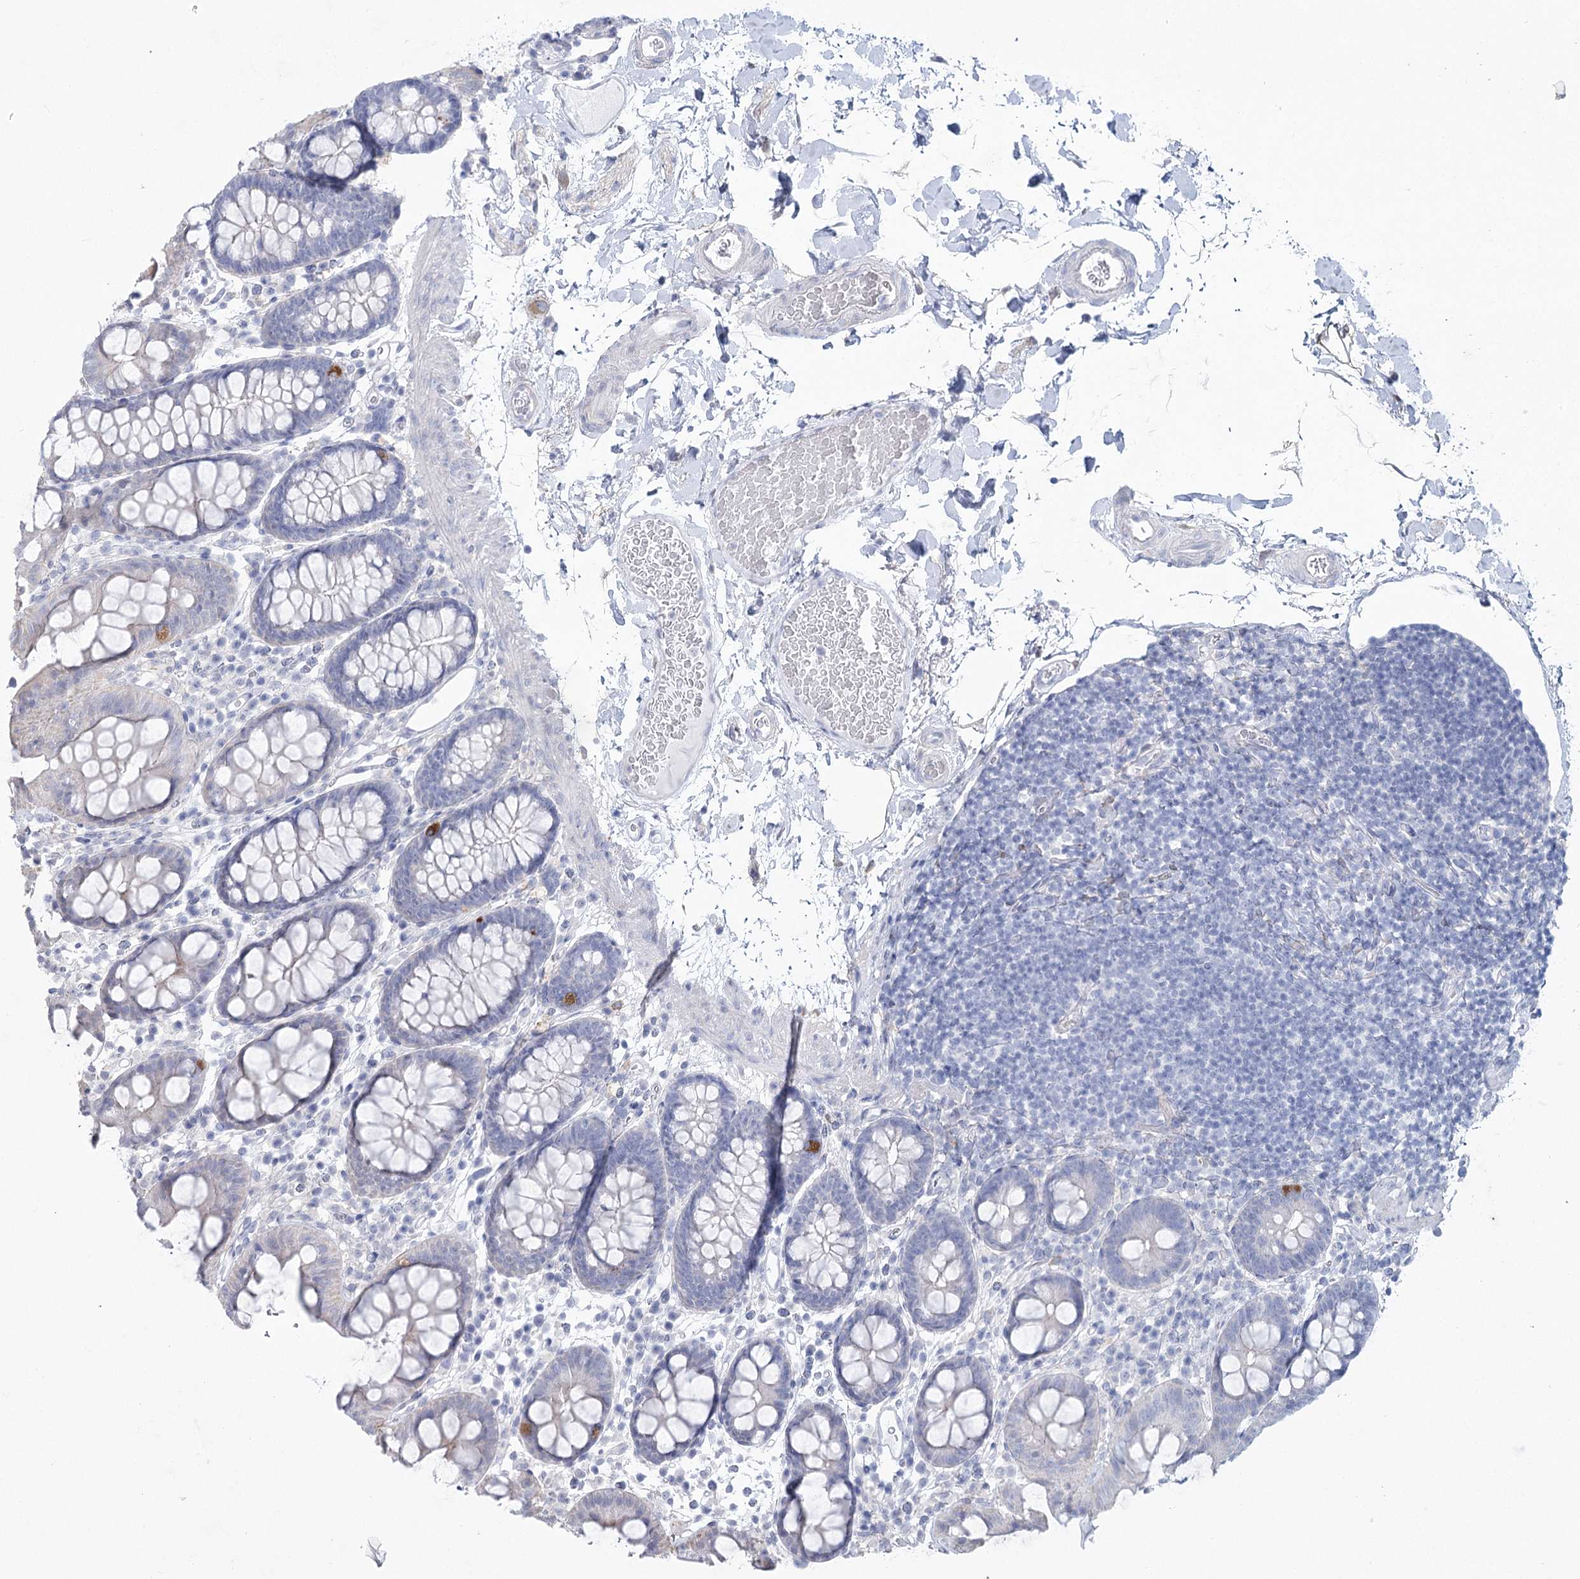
{"staining": {"intensity": "negative", "quantity": "none", "location": "none"}, "tissue": "colon", "cell_type": "Endothelial cells", "image_type": "normal", "snomed": [{"axis": "morphology", "description": "Normal tissue, NOS"}, {"axis": "topography", "description": "Colon"}], "caption": "High power microscopy micrograph of an immunohistochemistry micrograph of benign colon, revealing no significant staining in endothelial cells. The staining was performed using DAB to visualize the protein expression in brown, while the nuclei were stained in blue with hematoxylin (Magnification: 20x).", "gene": "CCDC88A", "patient": {"sex": "male", "age": 75}}